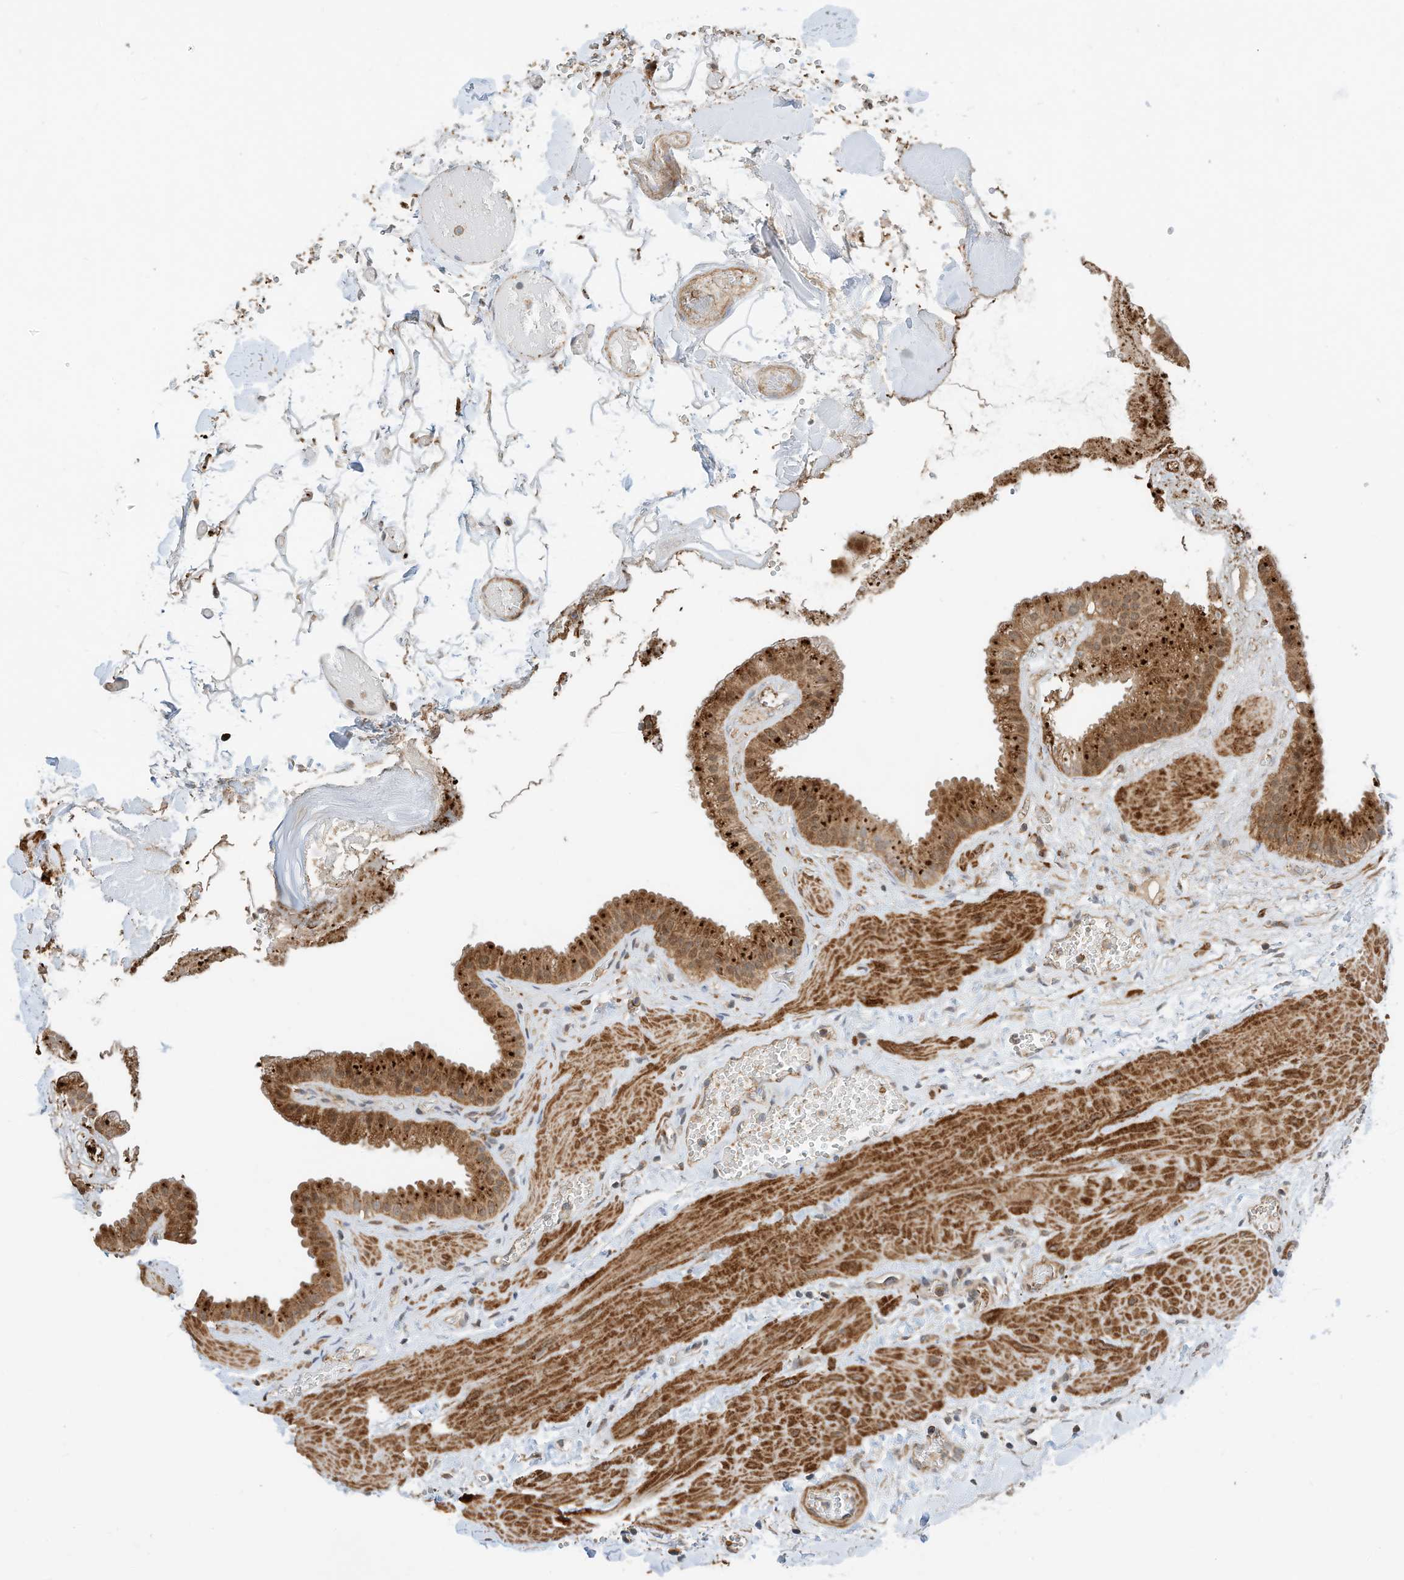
{"staining": {"intensity": "moderate", "quantity": ">75%", "location": "cytoplasmic/membranous"}, "tissue": "gallbladder", "cell_type": "Glandular cells", "image_type": "normal", "snomed": [{"axis": "morphology", "description": "Normal tissue, NOS"}, {"axis": "topography", "description": "Gallbladder"}], "caption": "DAB (3,3'-diaminobenzidine) immunohistochemical staining of benign gallbladder shows moderate cytoplasmic/membranous protein positivity in about >75% of glandular cells.", "gene": "CPAMD8", "patient": {"sex": "male", "age": 55}}